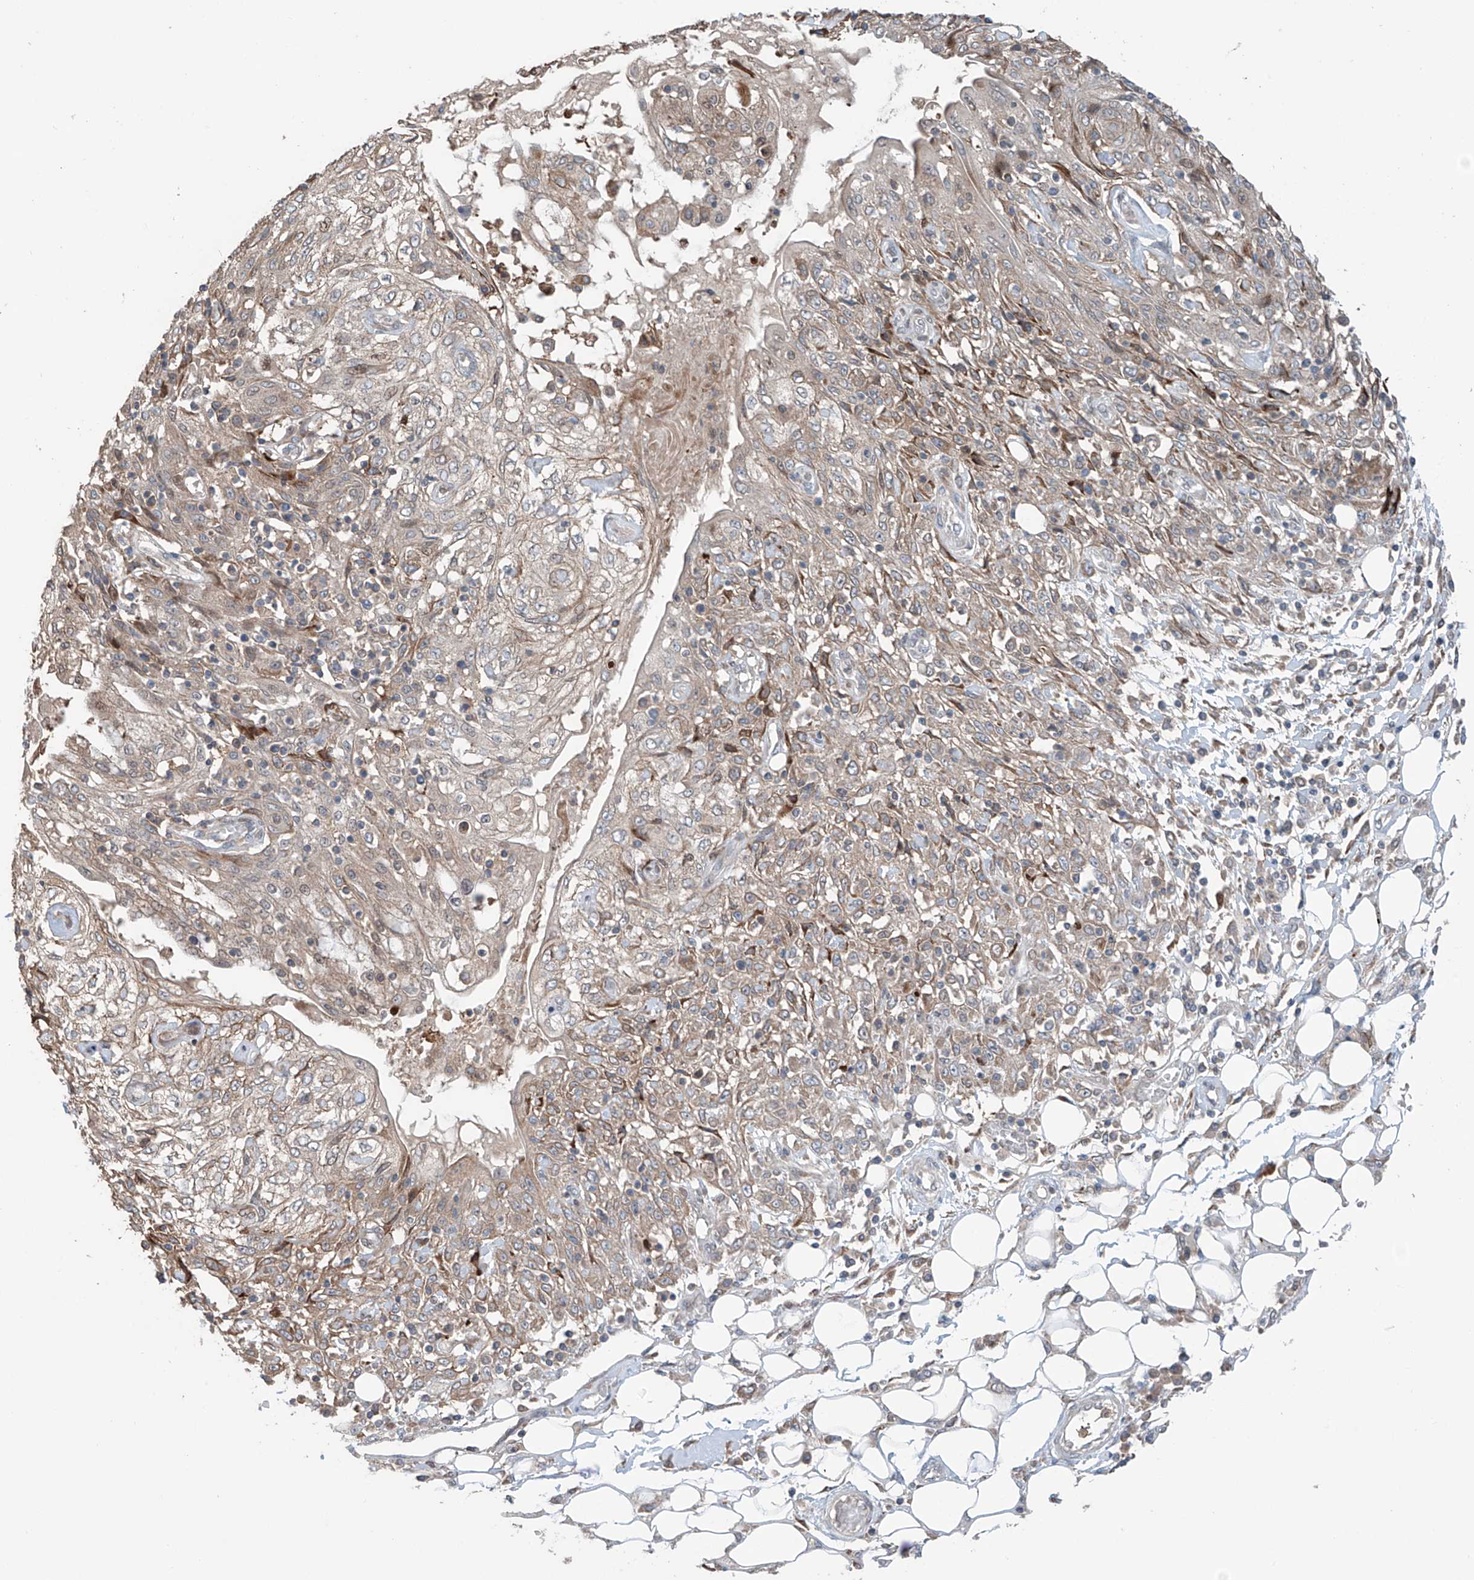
{"staining": {"intensity": "moderate", "quantity": "25%-75%", "location": "cytoplasmic/membranous"}, "tissue": "skin cancer", "cell_type": "Tumor cells", "image_type": "cancer", "snomed": [{"axis": "morphology", "description": "Squamous cell carcinoma, NOS"}, {"axis": "morphology", "description": "Squamous cell carcinoma, metastatic, NOS"}, {"axis": "topography", "description": "Skin"}, {"axis": "topography", "description": "Lymph node"}], "caption": "A brown stain shows moderate cytoplasmic/membranous positivity of a protein in skin cancer tumor cells. (Brightfield microscopy of DAB IHC at high magnification).", "gene": "SAMD3", "patient": {"sex": "male", "age": 75}}